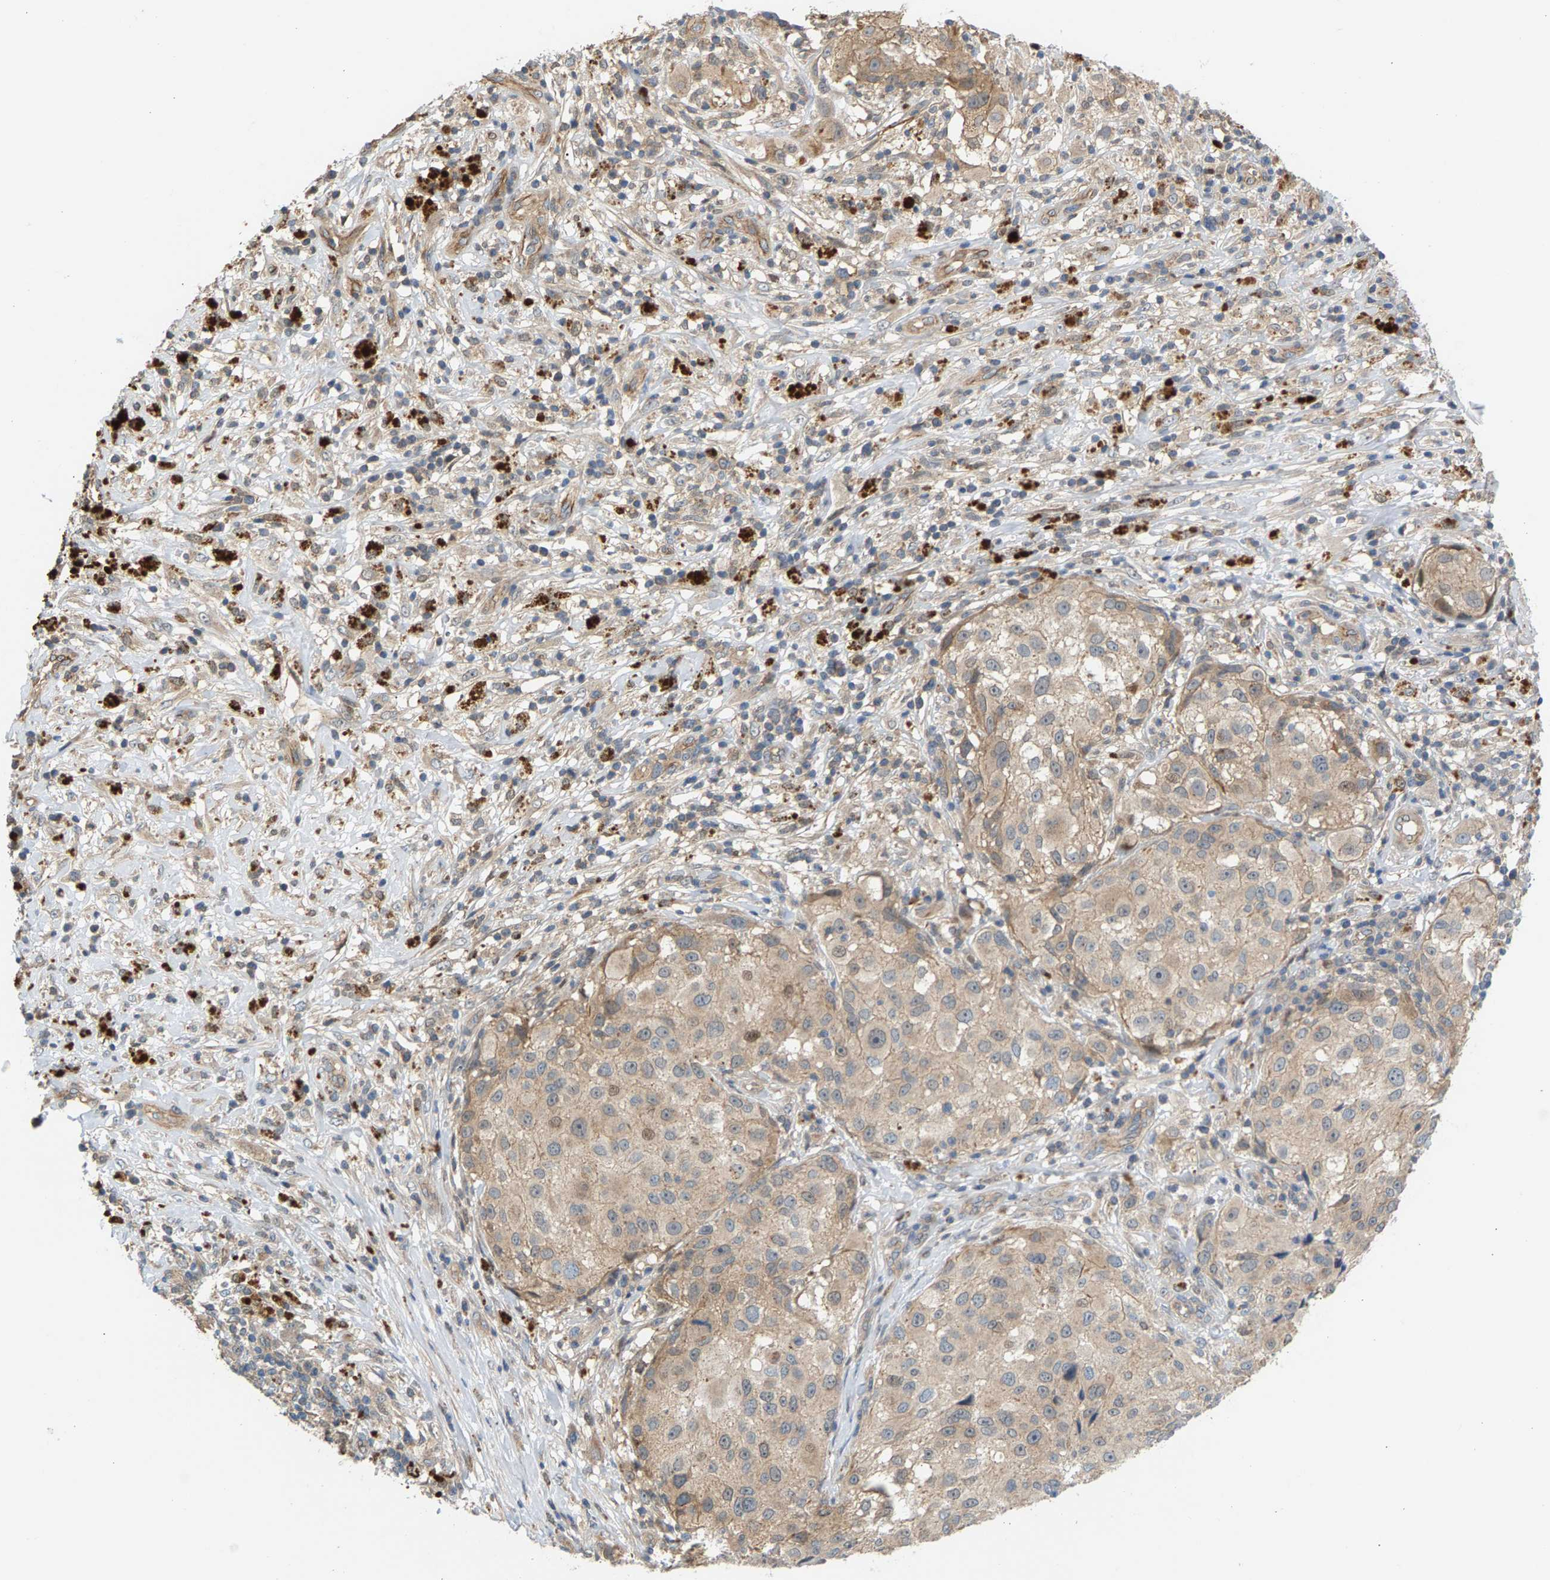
{"staining": {"intensity": "weak", "quantity": ">75%", "location": "cytoplasmic/membranous"}, "tissue": "melanoma", "cell_type": "Tumor cells", "image_type": "cancer", "snomed": [{"axis": "morphology", "description": "Necrosis, NOS"}, {"axis": "morphology", "description": "Malignant melanoma, NOS"}, {"axis": "topography", "description": "Skin"}], "caption": "The photomicrograph shows staining of melanoma, revealing weak cytoplasmic/membranous protein positivity (brown color) within tumor cells. (brown staining indicates protein expression, while blue staining denotes nuclei).", "gene": "KRTAP27-1", "patient": {"sex": "female", "age": 87}}